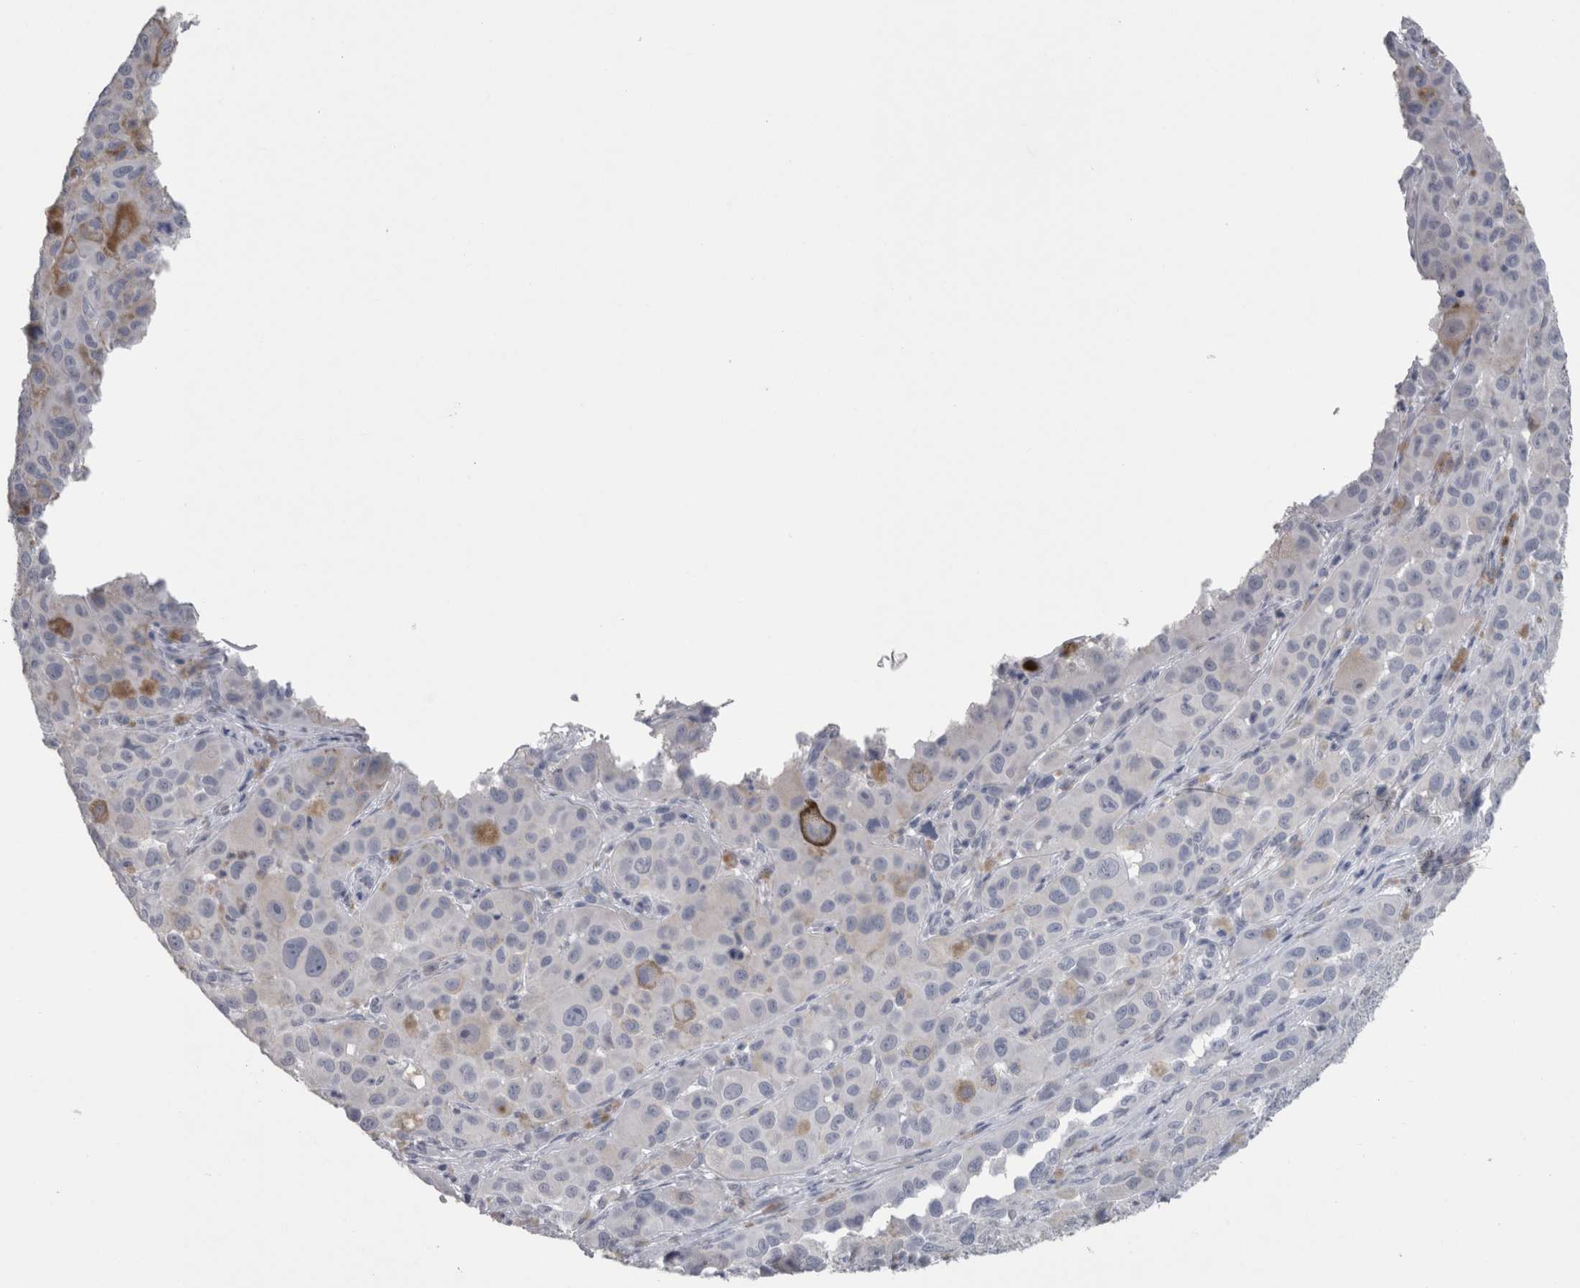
{"staining": {"intensity": "negative", "quantity": "none", "location": "none"}, "tissue": "melanoma", "cell_type": "Tumor cells", "image_type": "cancer", "snomed": [{"axis": "morphology", "description": "Malignant melanoma, NOS"}, {"axis": "topography", "description": "Skin"}], "caption": "This photomicrograph is of melanoma stained with immunohistochemistry (IHC) to label a protein in brown with the nuclei are counter-stained blue. There is no staining in tumor cells.", "gene": "CA8", "patient": {"sex": "male", "age": 96}}